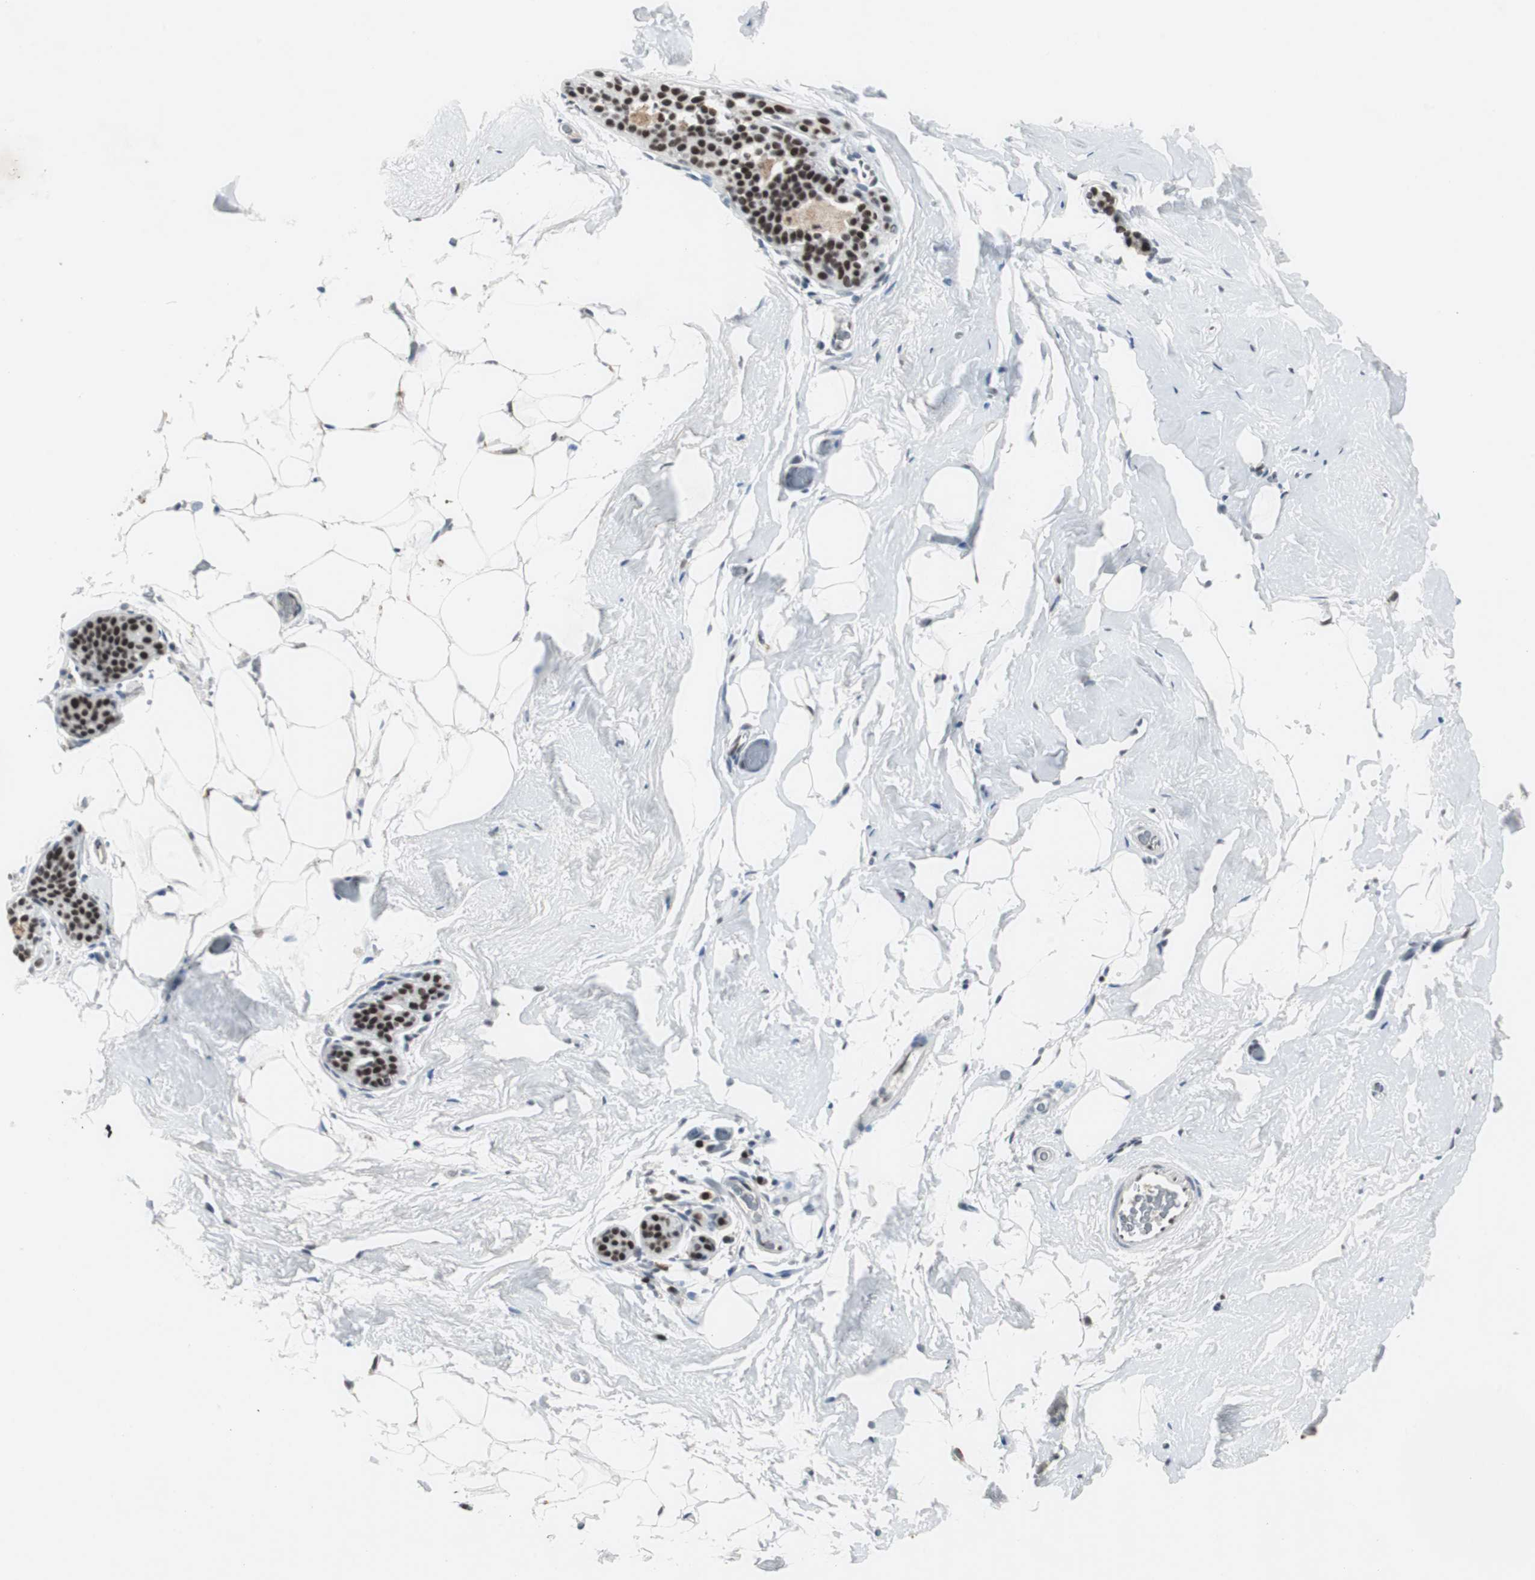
{"staining": {"intensity": "moderate", "quantity": ">75%", "location": "nuclear"}, "tissue": "breast", "cell_type": "Adipocytes", "image_type": "normal", "snomed": [{"axis": "morphology", "description": "Normal tissue, NOS"}, {"axis": "topography", "description": "Breast"}], "caption": "Immunohistochemistry histopathology image of benign breast: human breast stained using immunohistochemistry shows medium levels of moderate protein expression localized specifically in the nuclear of adipocytes, appearing as a nuclear brown color.", "gene": "RAD9A", "patient": {"sex": "female", "age": 75}}